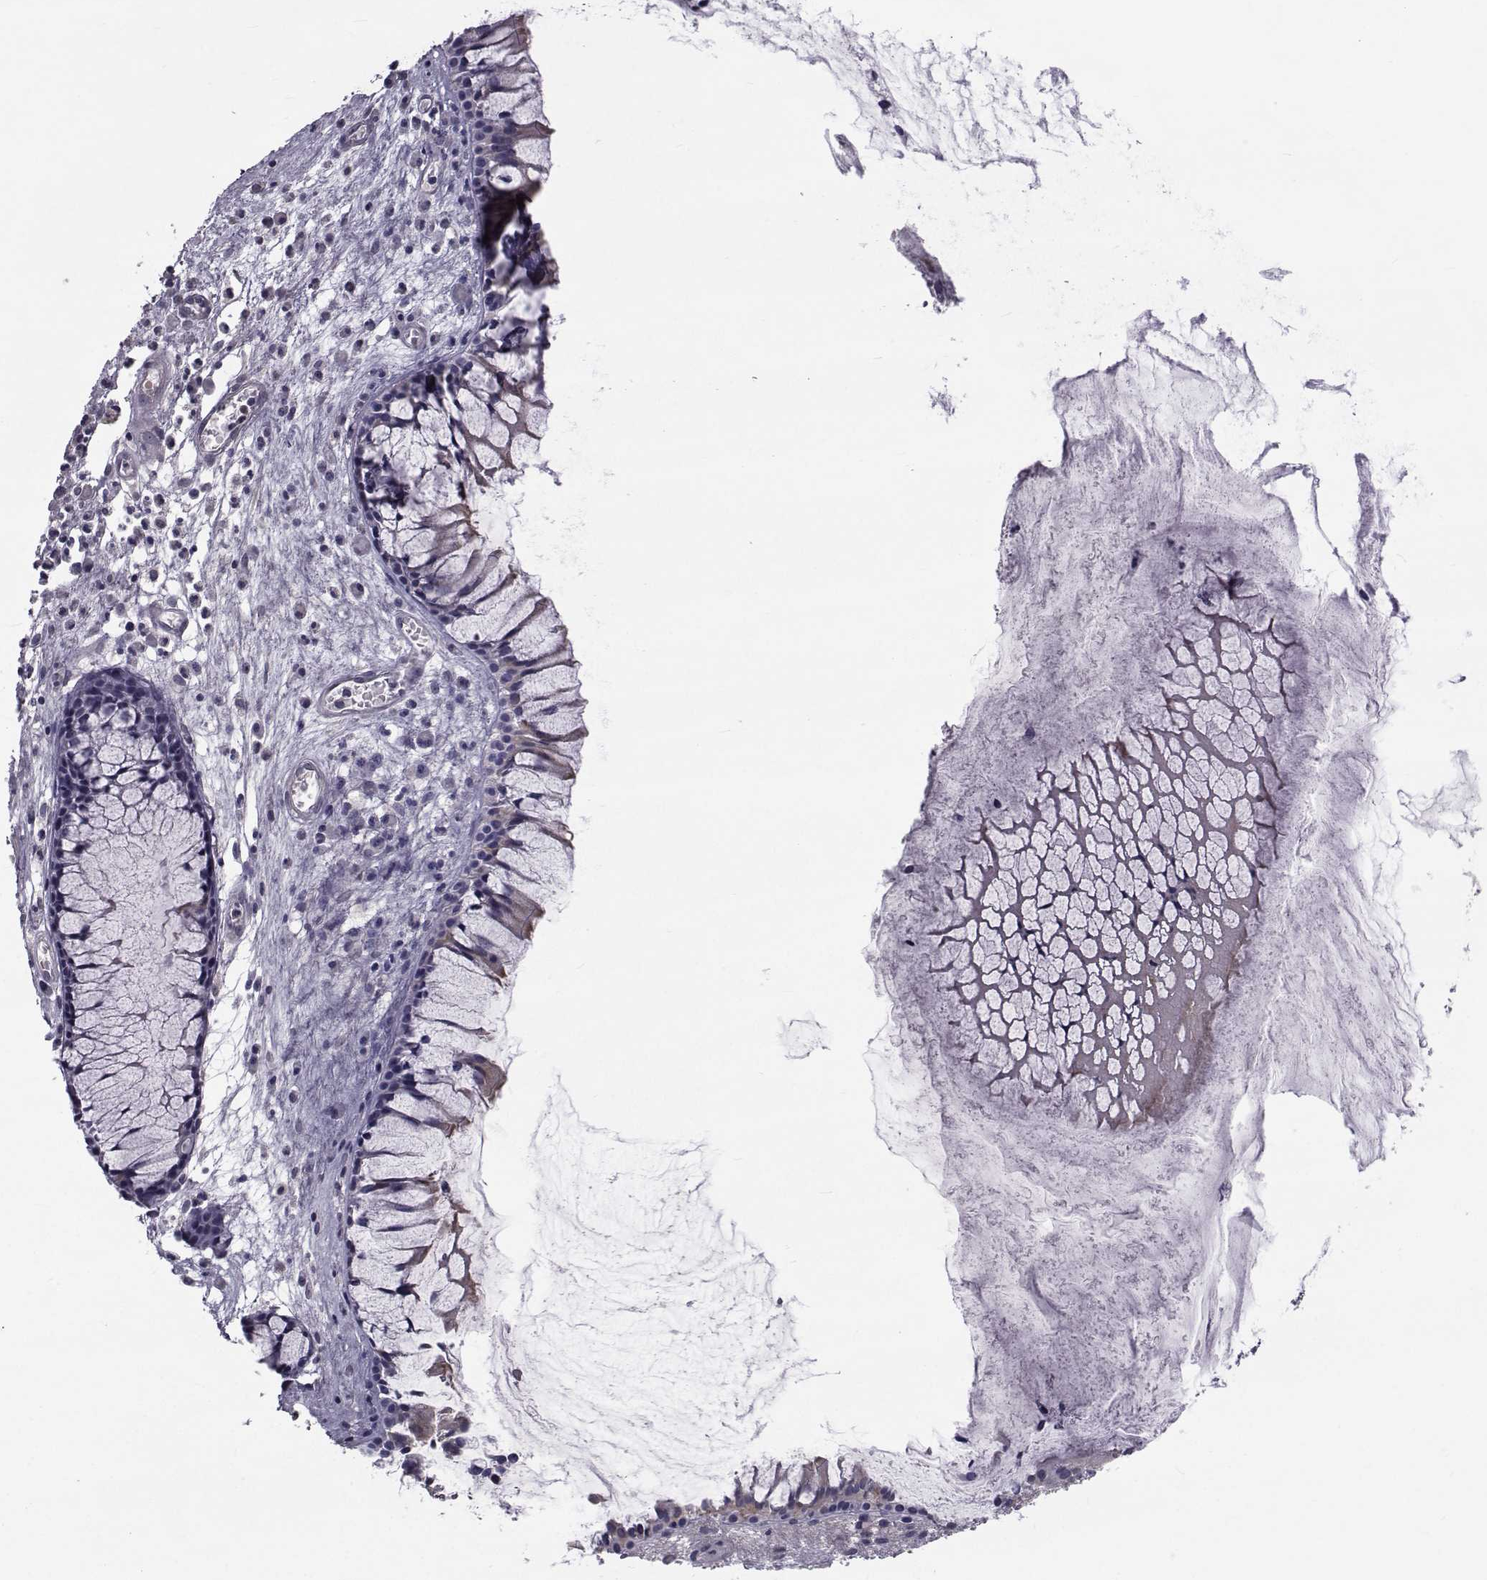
{"staining": {"intensity": "strong", "quantity": "<25%", "location": "cytoplasmic/membranous"}, "tissue": "nasopharynx", "cell_type": "Respiratory epithelial cells", "image_type": "normal", "snomed": [{"axis": "morphology", "description": "Normal tissue, NOS"}, {"axis": "topography", "description": "Nasopharynx"}], "caption": "Normal nasopharynx displays strong cytoplasmic/membranous expression in approximately <25% of respiratory epithelial cells The protein is shown in brown color, while the nuclei are stained blue..", "gene": "CFAP74", "patient": {"sex": "female", "age": 47}}